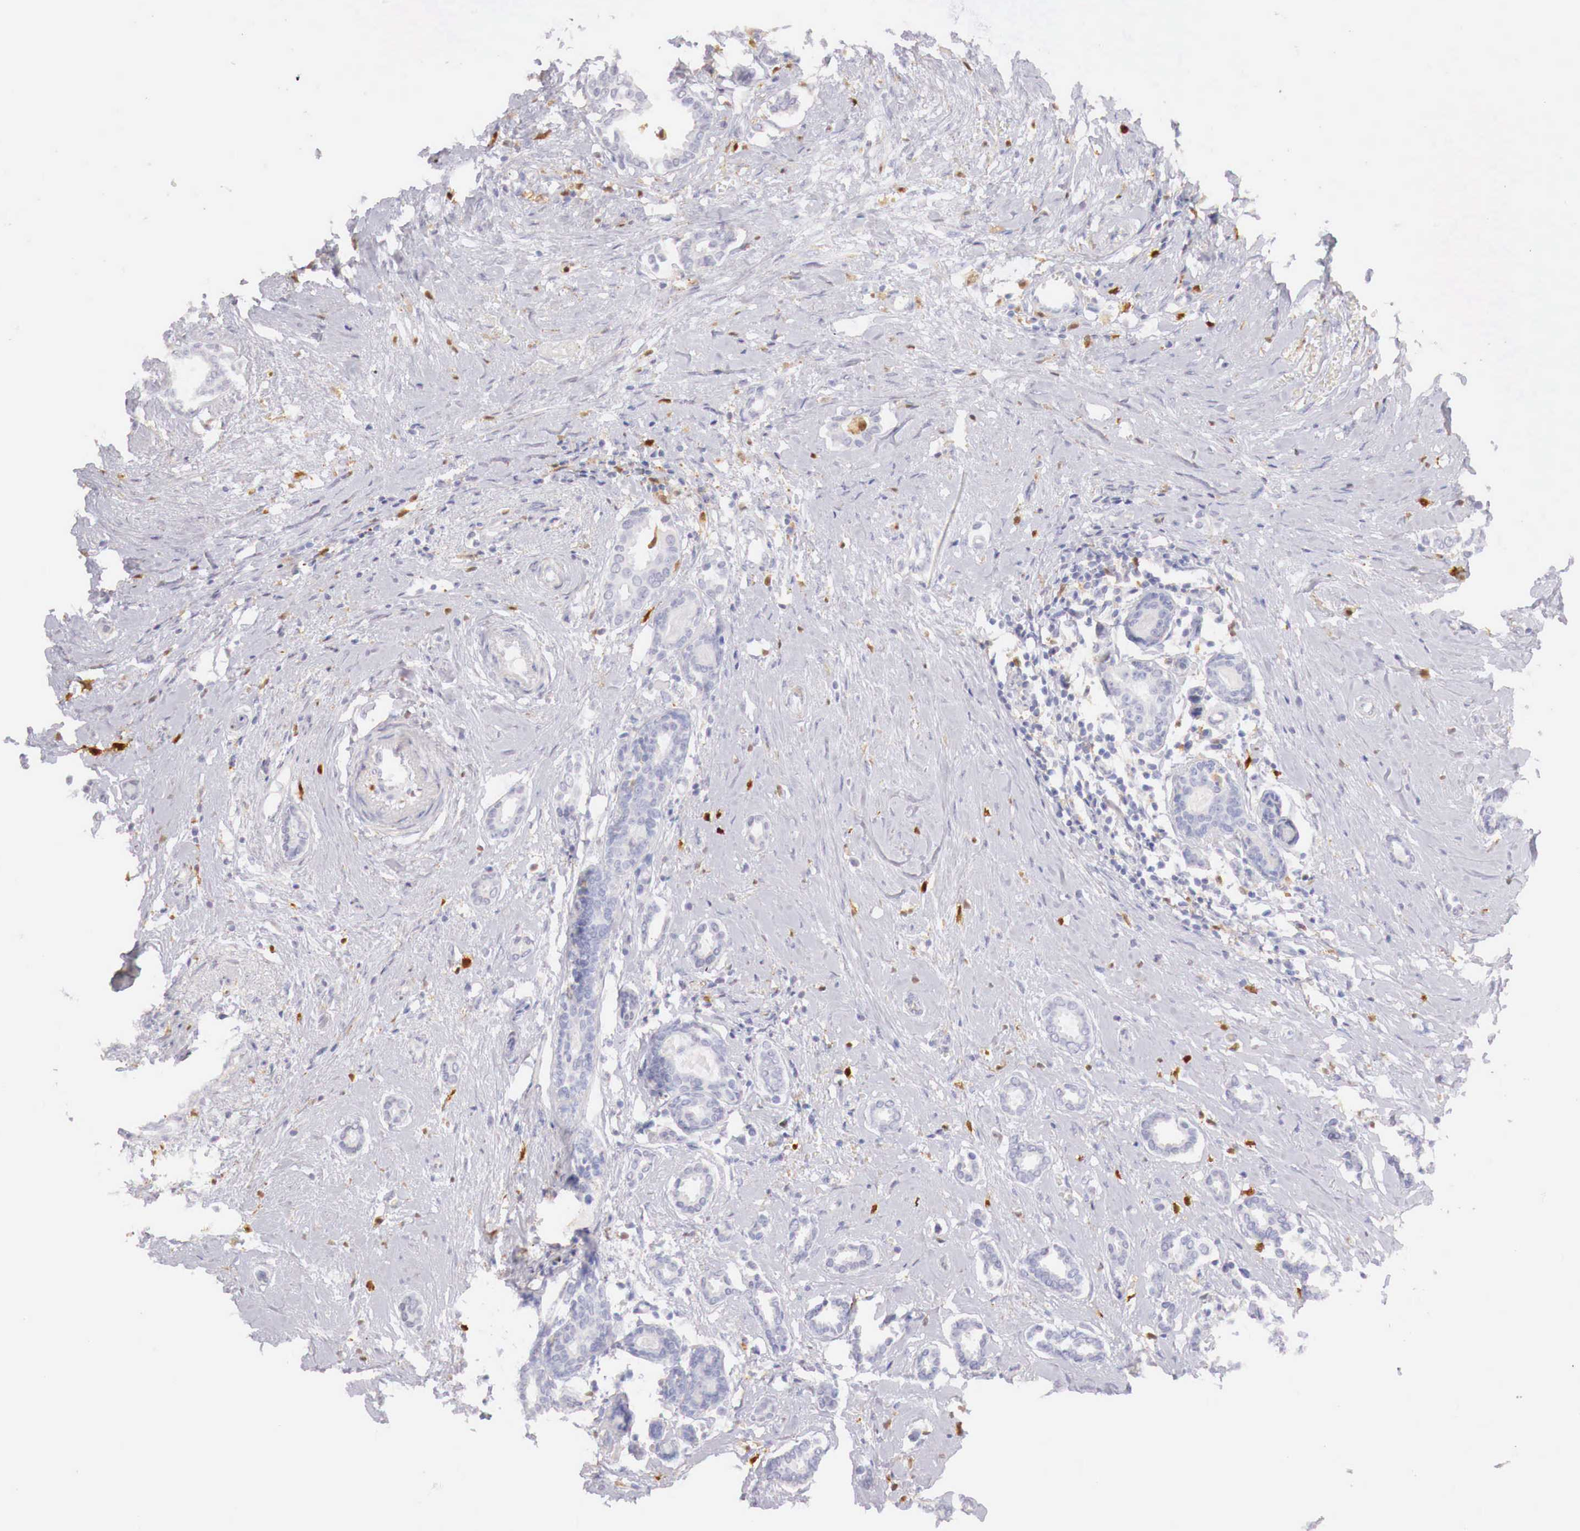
{"staining": {"intensity": "negative", "quantity": "none", "location": "none"}, "tissue": "breast cancer", "cell_type": "Tumor cells", "image_type": "cancer", "snomed": [{"axis": "morphology", "description": "Duct carcinoma"}, {"axis": "topography", "description": "Breast"}], "caption": "High magnification brightfield microscopy of breast cancer (invasive ductal carcinoma) stained with DAB (brown) and counterstained with hematoxylin (blue): tumor cells show no significant staining. The staining was performed using DAB (3,3'-diaminobenzidine) to visualize the protein expression in brown, while the nuclei were stained in blue with hematoxylin (Magnification: 20x).", "gene": "RENBP", "patient": {"sex": "female", "age": 50}}